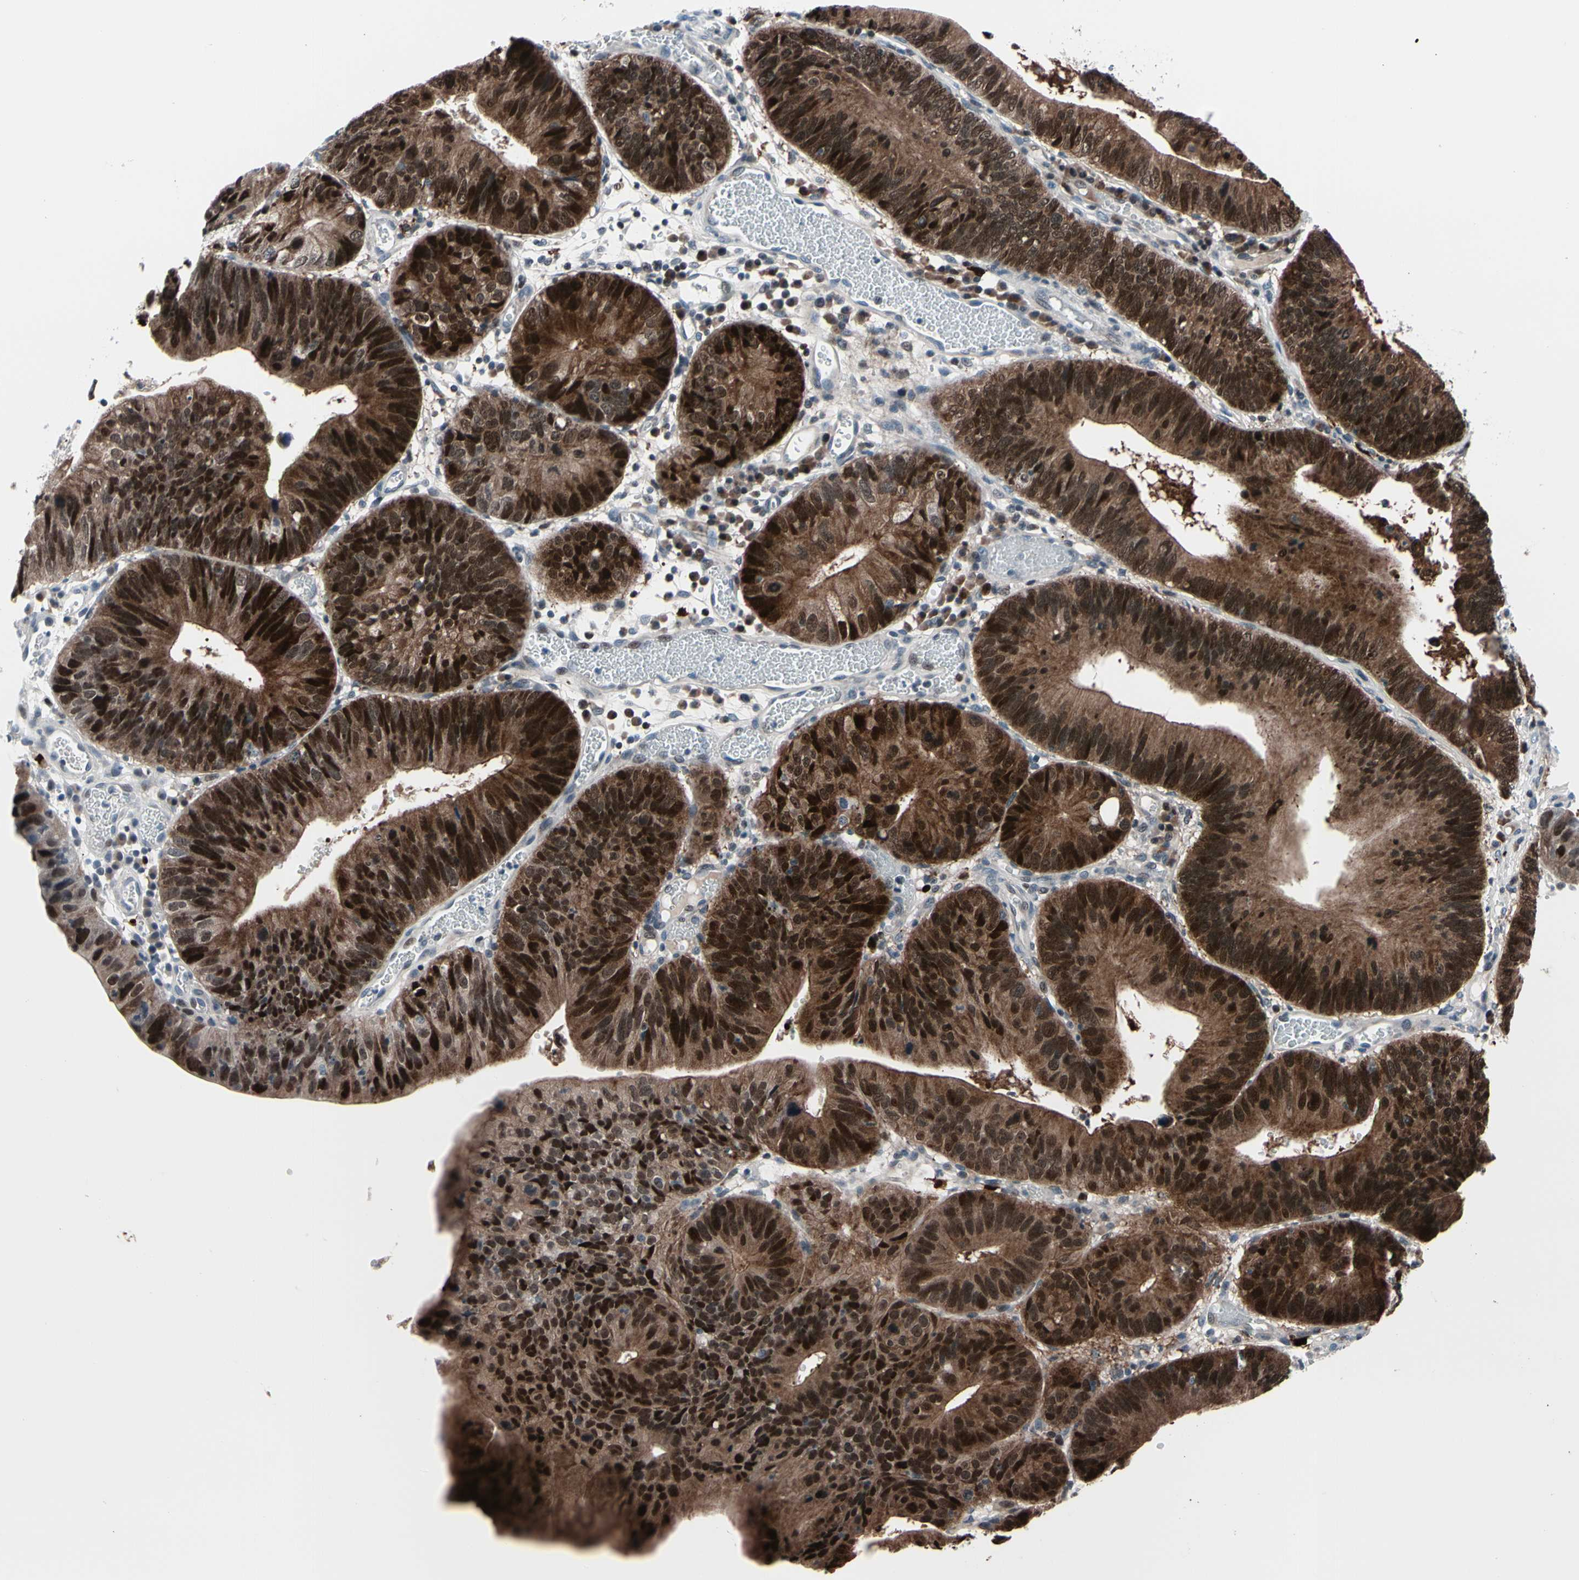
{"staining": {"intensity": "strong", "quantity": ">75%", "location": "cytoplasmic/membranous,nuclear"}, "tissue": "stomach cancer", "cell_type": "Tumor cells", "image_type": "cancer", "snomed": [{"axis": "morphology", "description": "Adenocarcinoma, NOS"}, {"axis": "topography", "description": "Stomach"}], "caption": "The photomicrograph demonstrates a brown stain indicating the presence of a protein in the cytoplasmic/membranous and nuclear of tumor cells in adenocarcinoma (stomach).", "gene": "TXN", "patient": {"sex": "male", "age": 59}}